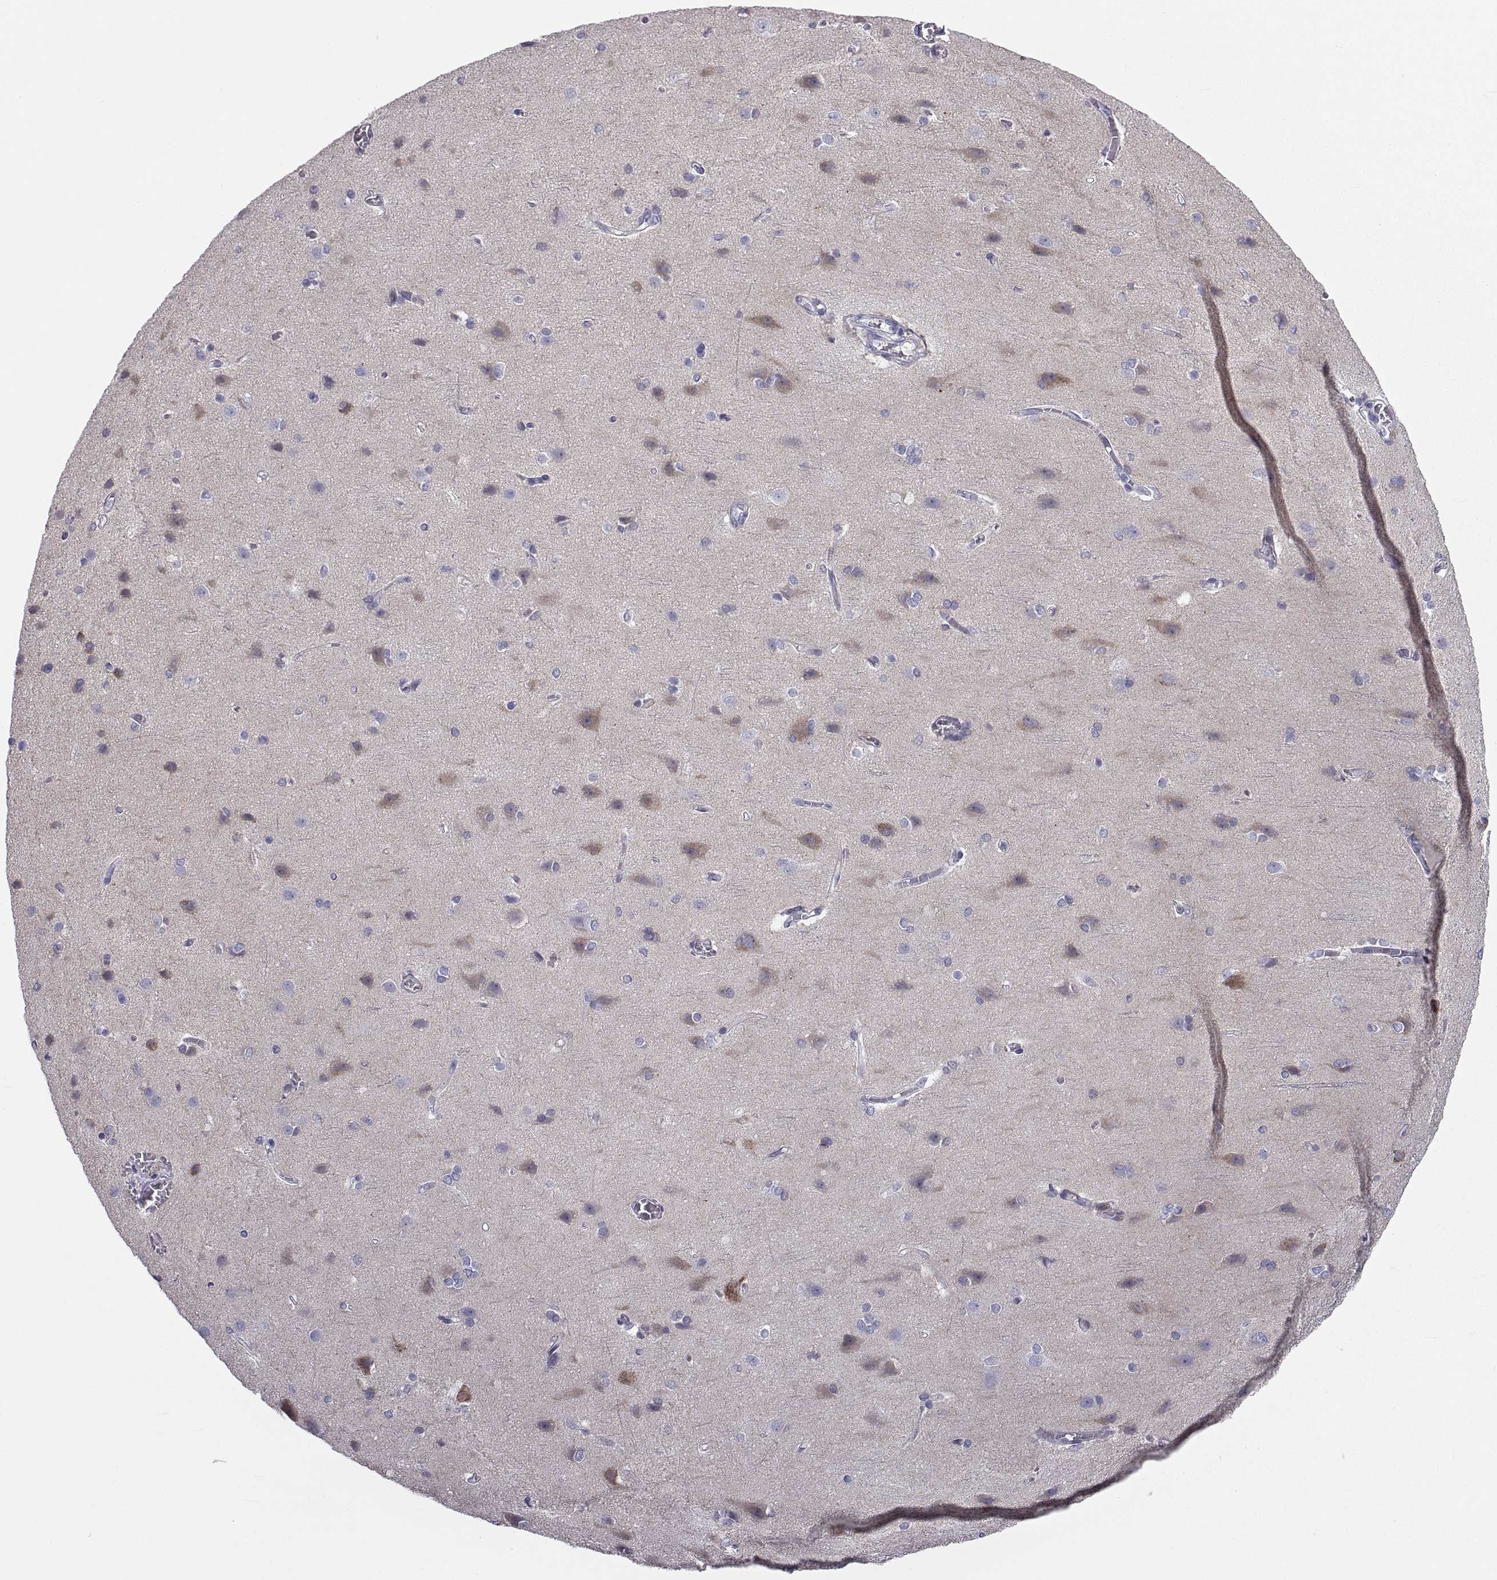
{"staining": {"intensity": "negative", "quantity": "none", "location": "none"}, "tissue": "cerebral cortex", "cell_type": "Endothelial cells", "image_type": "normal", "snomed": [{"axis": "morphology", "description": "Normal tissue, NOS"}, {"axis": "topography", "description": "Cerebral cortex"}], "caption": "This is an immunohistochemistry micrograph of benign cerebral cortex. There is no positivity in endothelial cells.", "gene": "NPTX2", "patient": {"sex": "male", "age": 37}}